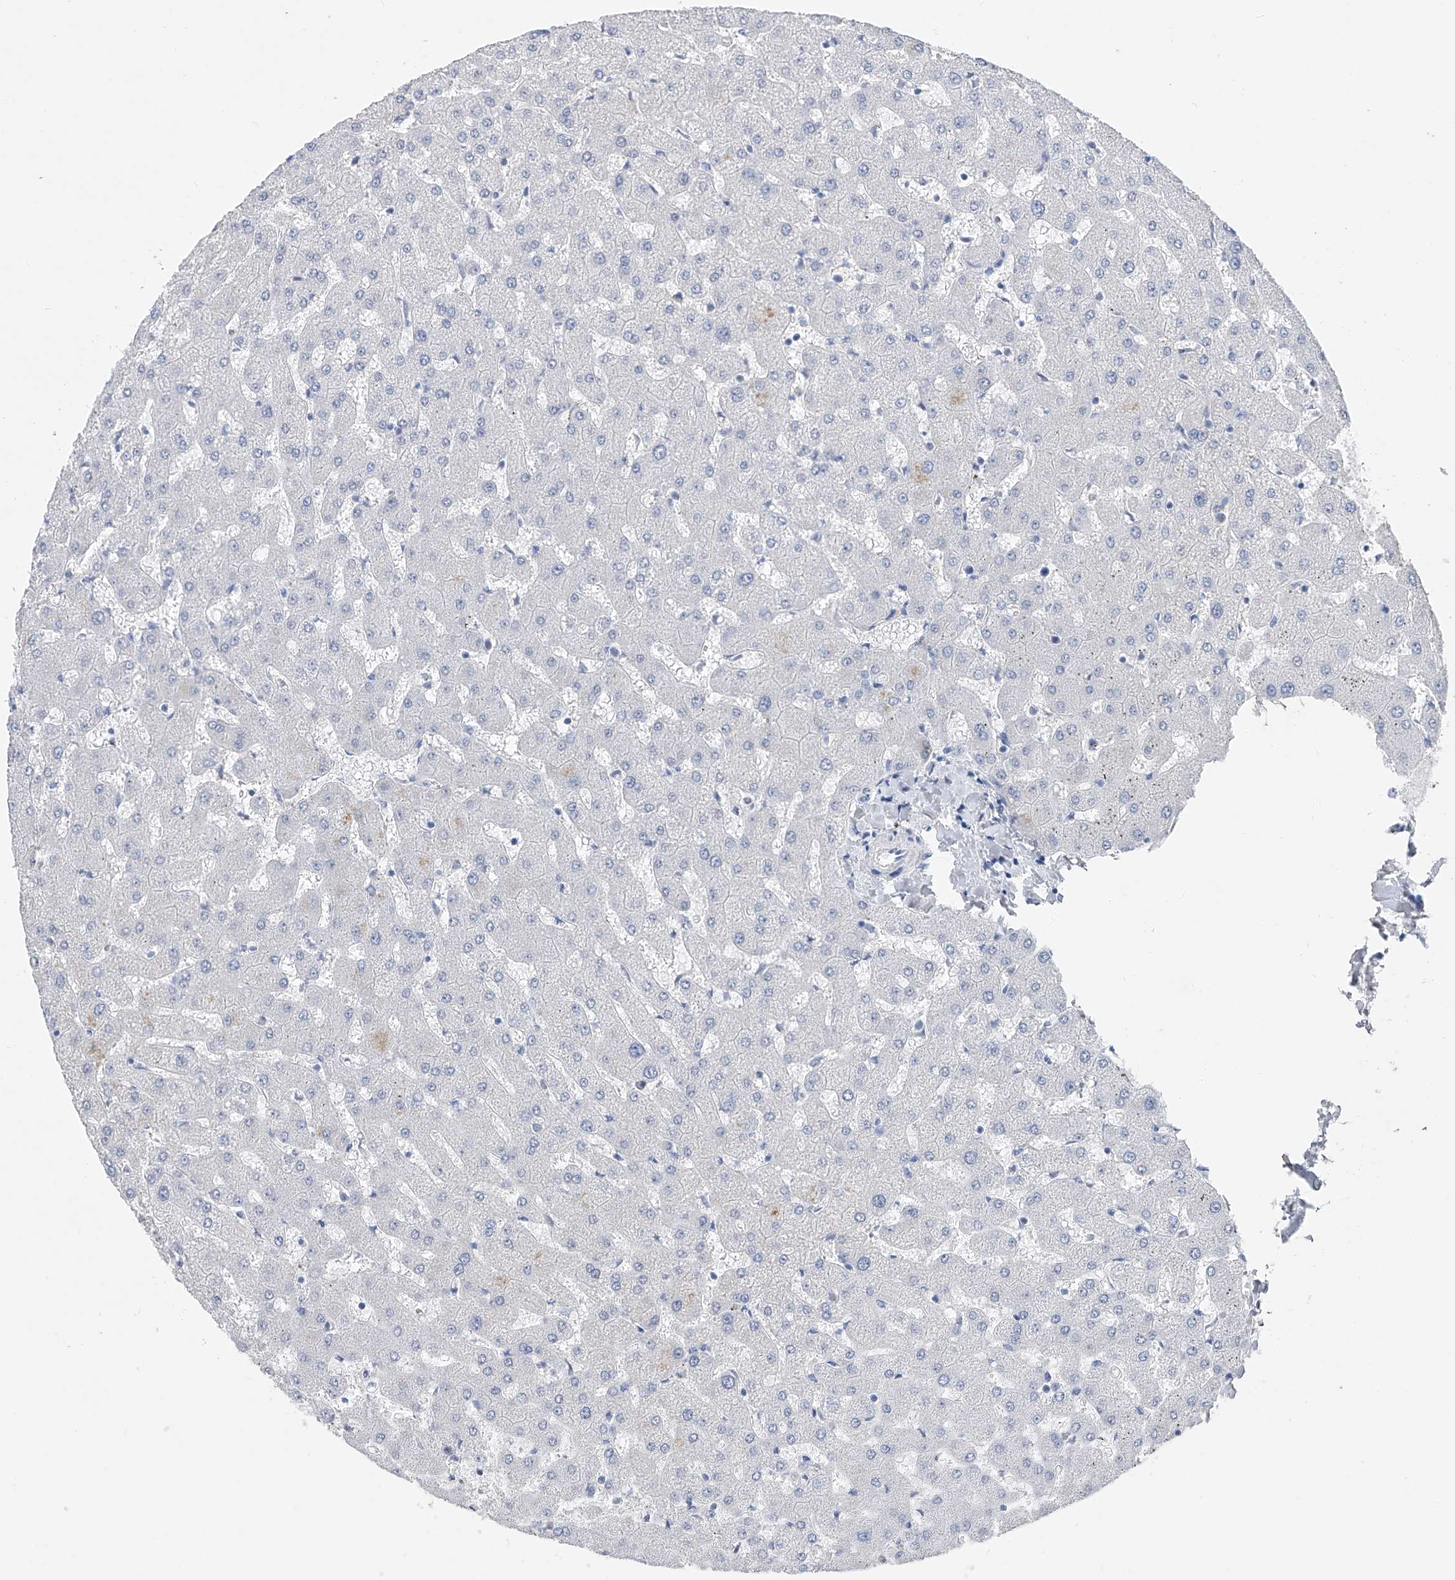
{"staining": {"intensity": "negative", "quantity": "none", "location": "none"}, "tissue": "liver", "cell_type": "Cholangiocytes", "image_type": "normal", "snomed": [{"axis": "morphology", "description": "Normal tissue, NOS"}, {"axis": "topography", "description": "Liver"}], "caption": "High power microscopy histopathology image of an immunohistochemistry (IHC) photomicrograph of unremarkable liver, revealing no significant positivity in cholangiocytes.", "gene": "ADRA1A", "patient": {"sex": "female", "age": 63}}